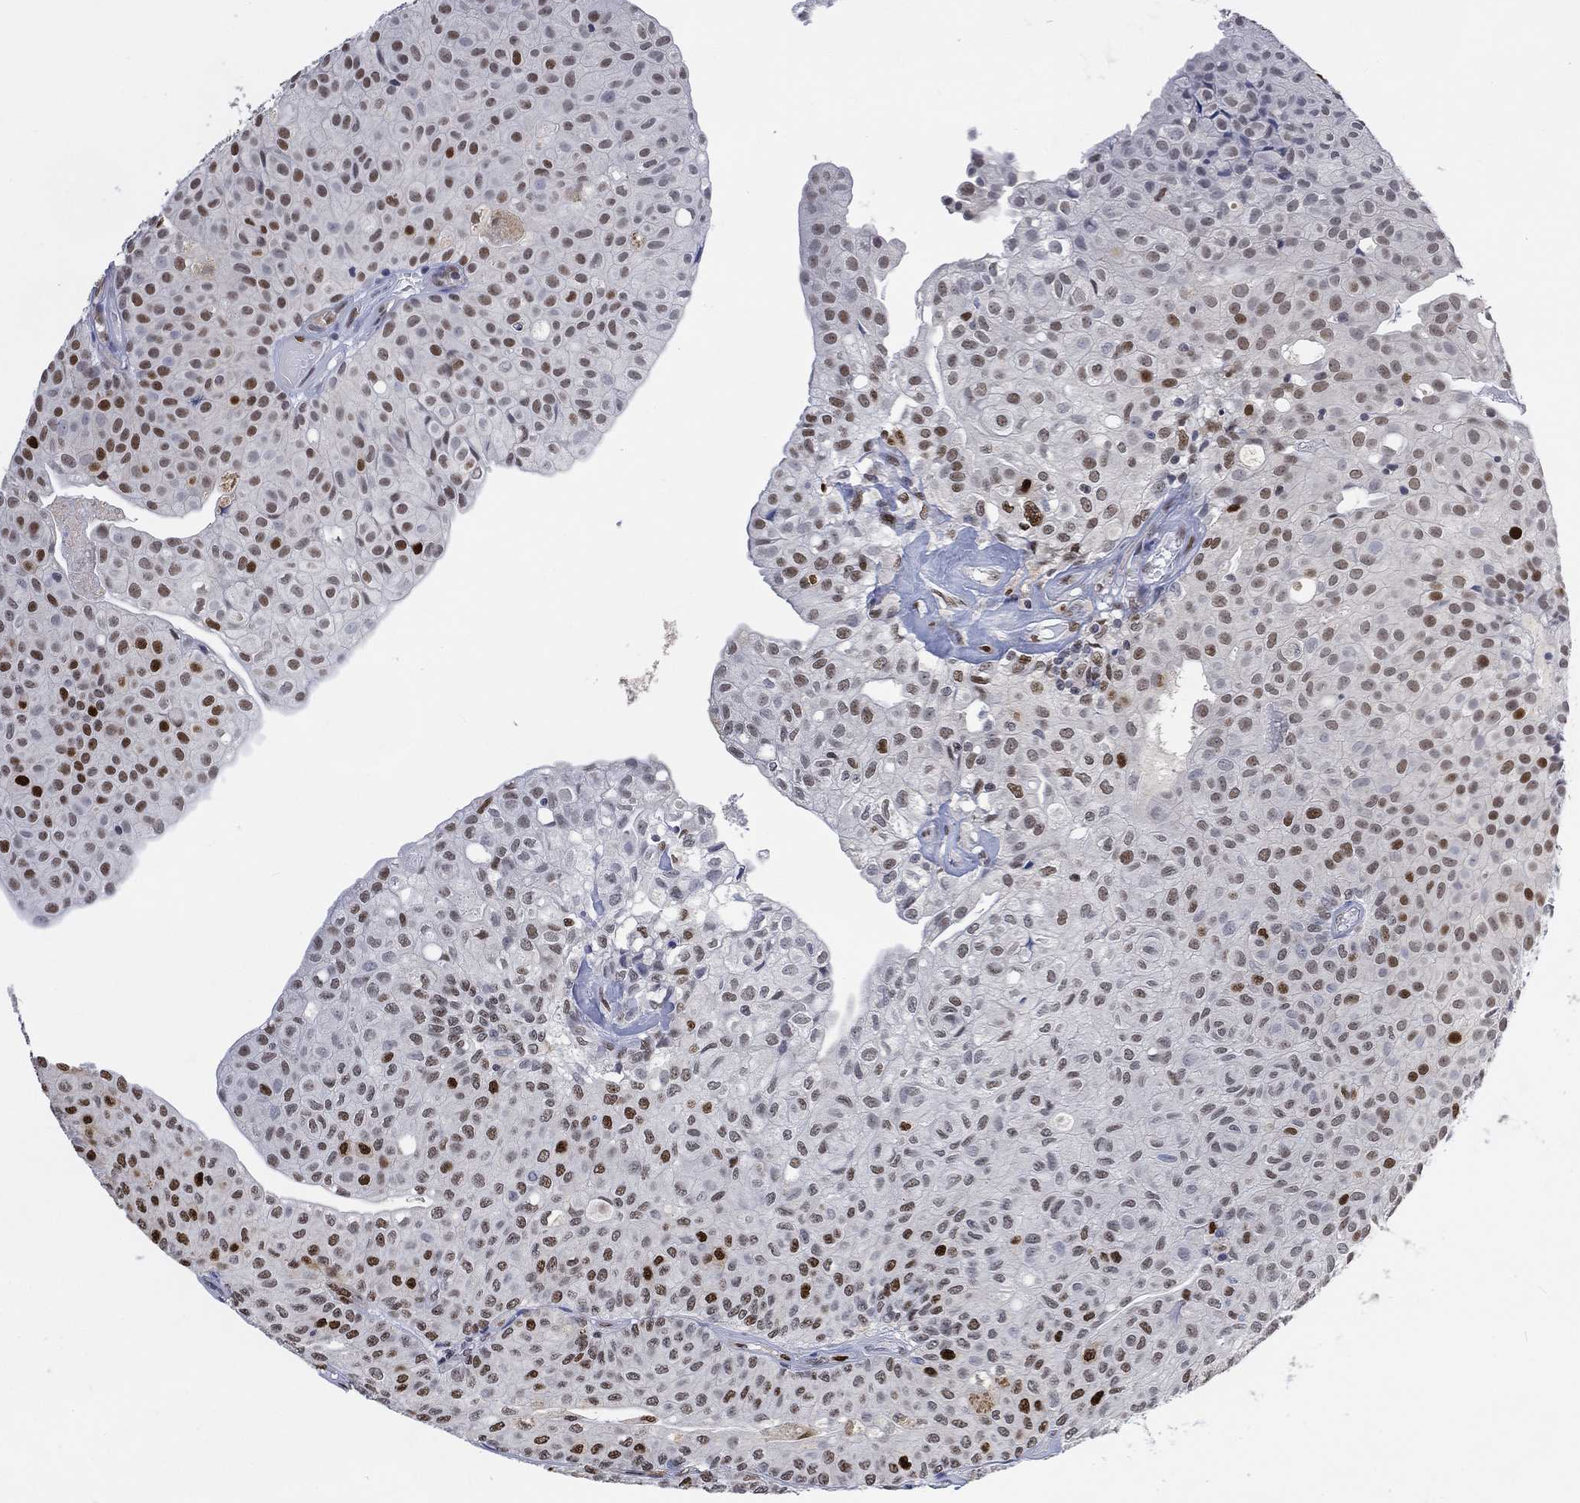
{"staining": {"intensity": "strong", "quantity": "<25%", "location": "nuclear"}, "tissue": "urothelial cancer", "cell_type": "Tumor cells", "image_type": "cancer", "snomed": [{"axis": "morphology", "description": "Urothelial carcinoma, Low grade"}, {"axis": "topography", "description": "Urinary bladder"}], "caption": "DAB immunohistochemical staining of urothelial cancer exhibits strong nuclear protein positivity in approximately <25% of tumor cells. Using DAB (brown) and hematoxylin (blue) stains, captured at high magnification using brightfield microscopy.", "gene": "RAD54L2", "patient": {"sex": "male", "age": 89}}